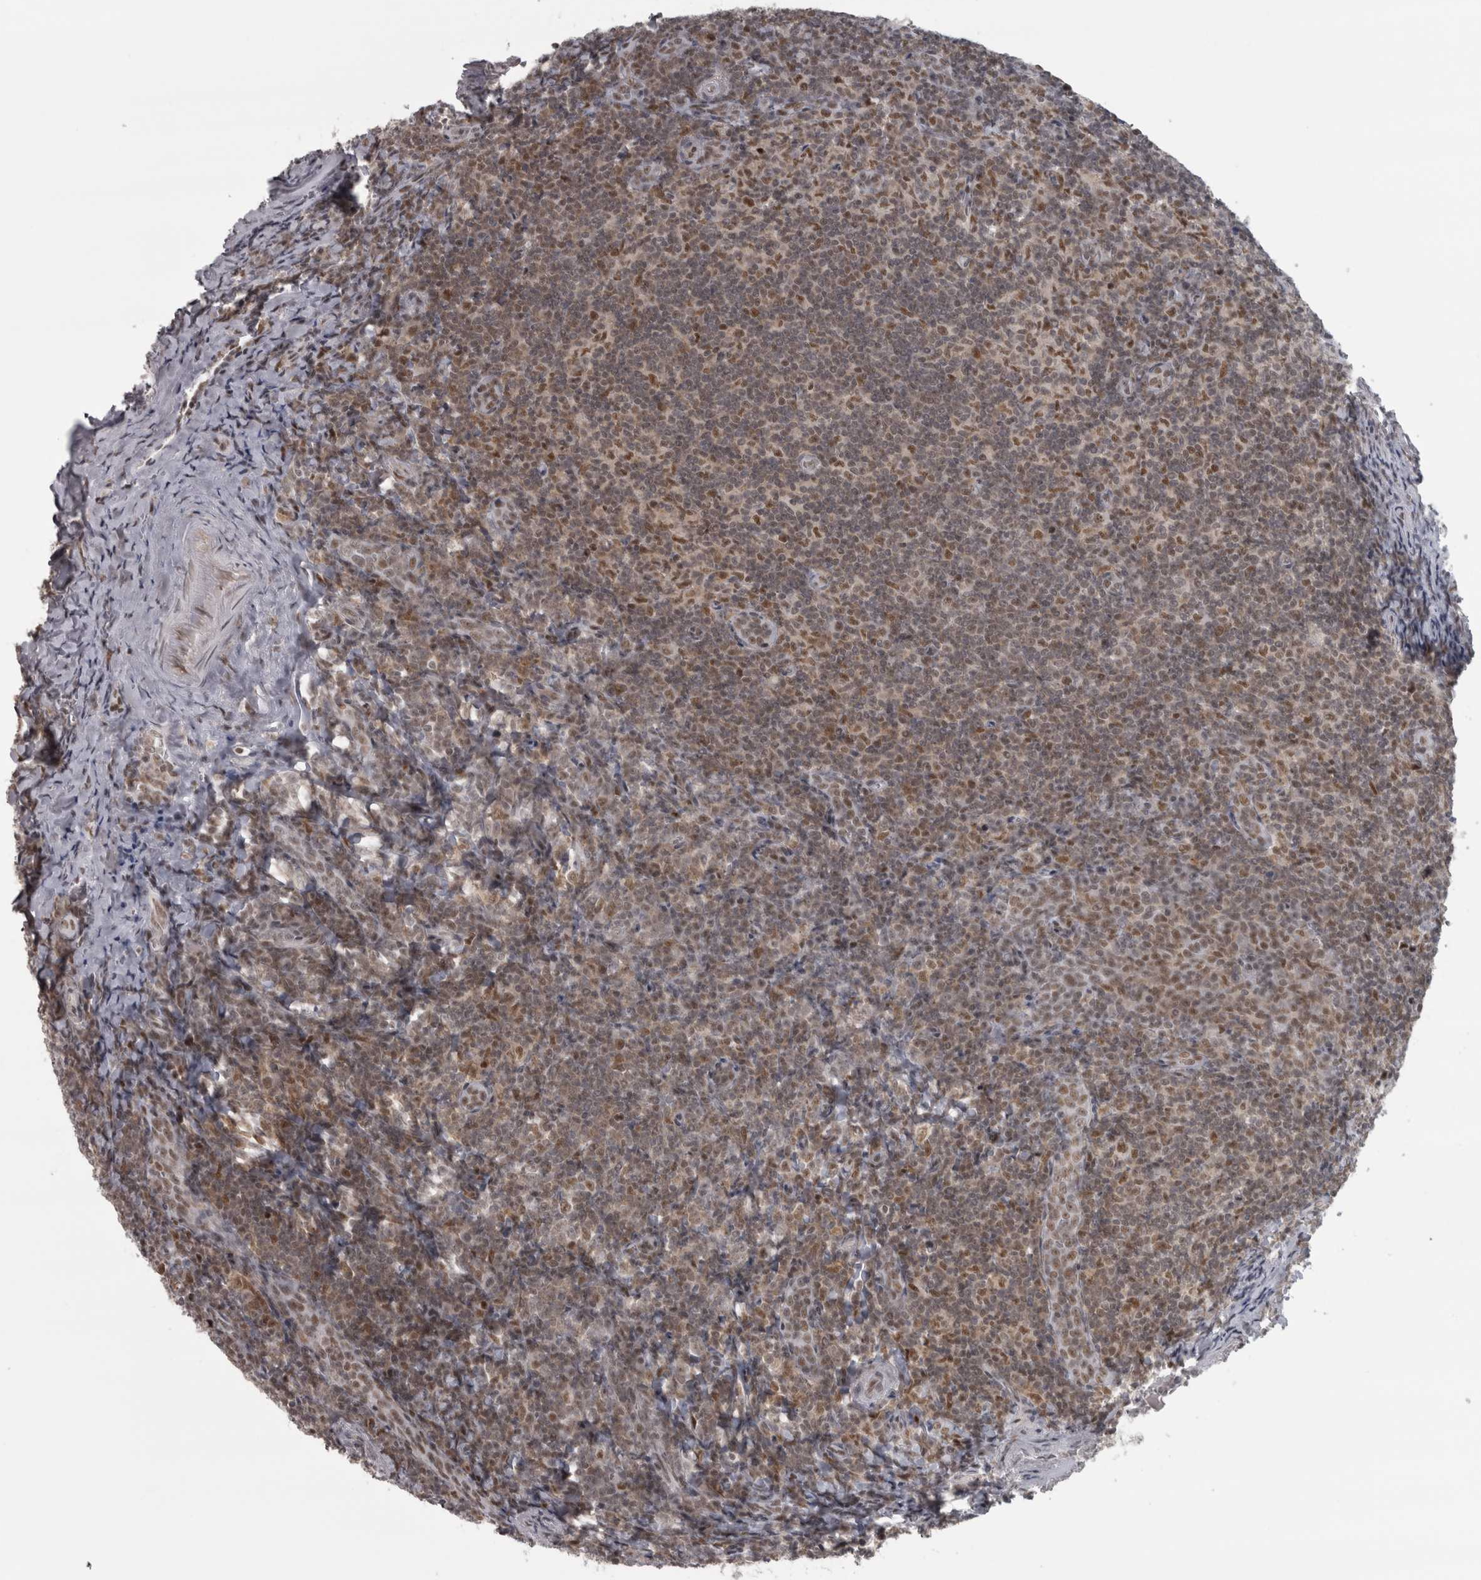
{"staining": {"intensity": "weak", "quantity": ">75%", "location": "nuclear"}, "tissue": "tonsil", "cell_type": "Germinal center cells", "image_type": "normal", "snomed": [{"axis": "morphology", "description": "Normal tissue, NOS"}, {"axis": "topography", "description": "Tonsil"}], "caption": "Benign tonsil shows weak nuclear positivity in approximately >75% of germinal center cells.", "gene": "MICU3", "patient": {"sex": "male", "age": 37}}